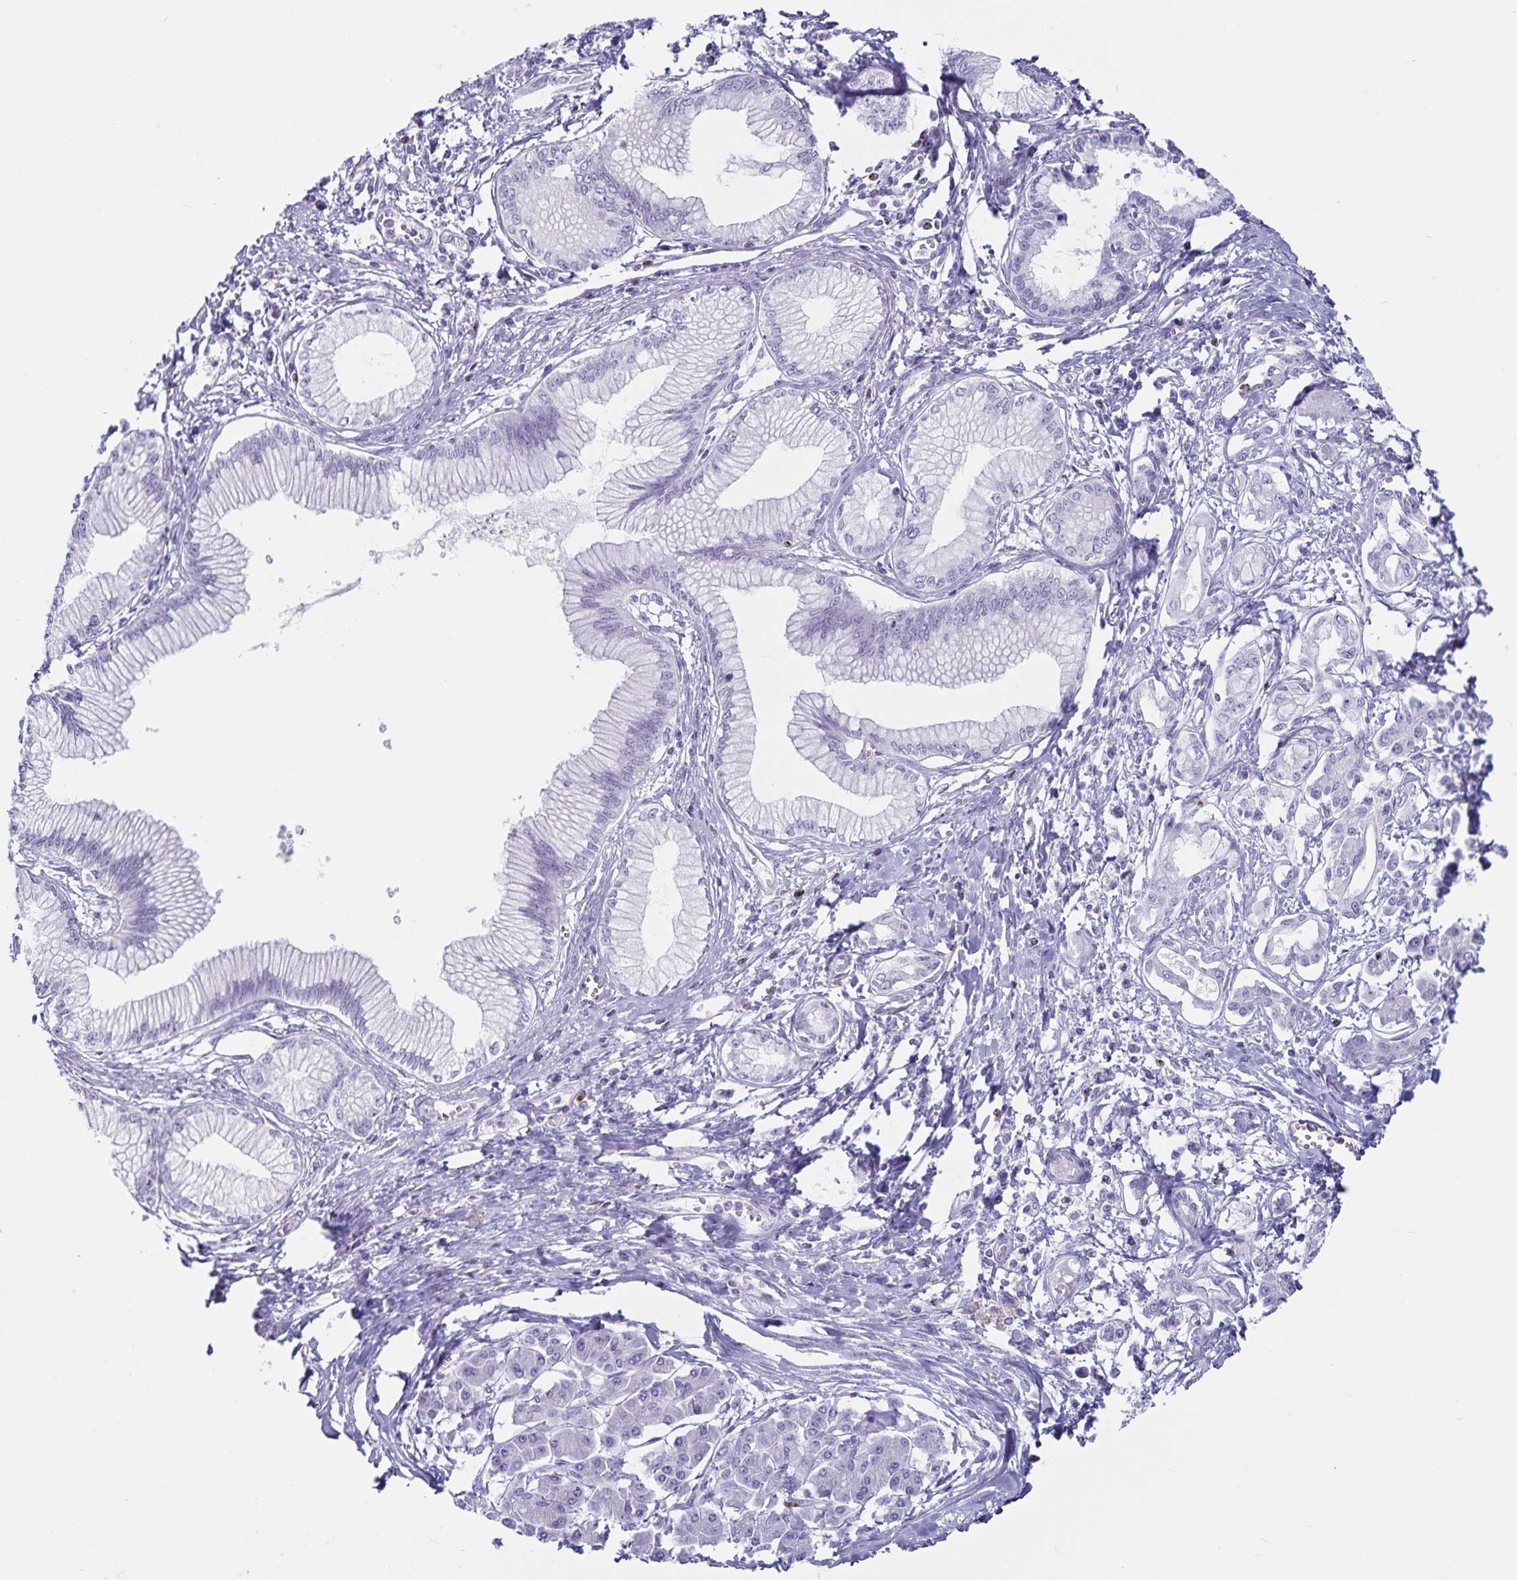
{"staining": {"intensity": "negative", "quantity": "none", "location": "none"}, "tissue": "pancreatic cancer", "cell_type": "Tumor cells", "image_type": "cancer", "snomed": [{"axis": "morphology", "description": "Adenocarcinoma, NOS"}, {"axis": "topography", "description": "Pancreas"}], "caption": "Tumor cells are negative for protein expression in human pancreatic cancer.", "gene": "GNLY", "patient": {"sex": "female", "age": 68}}